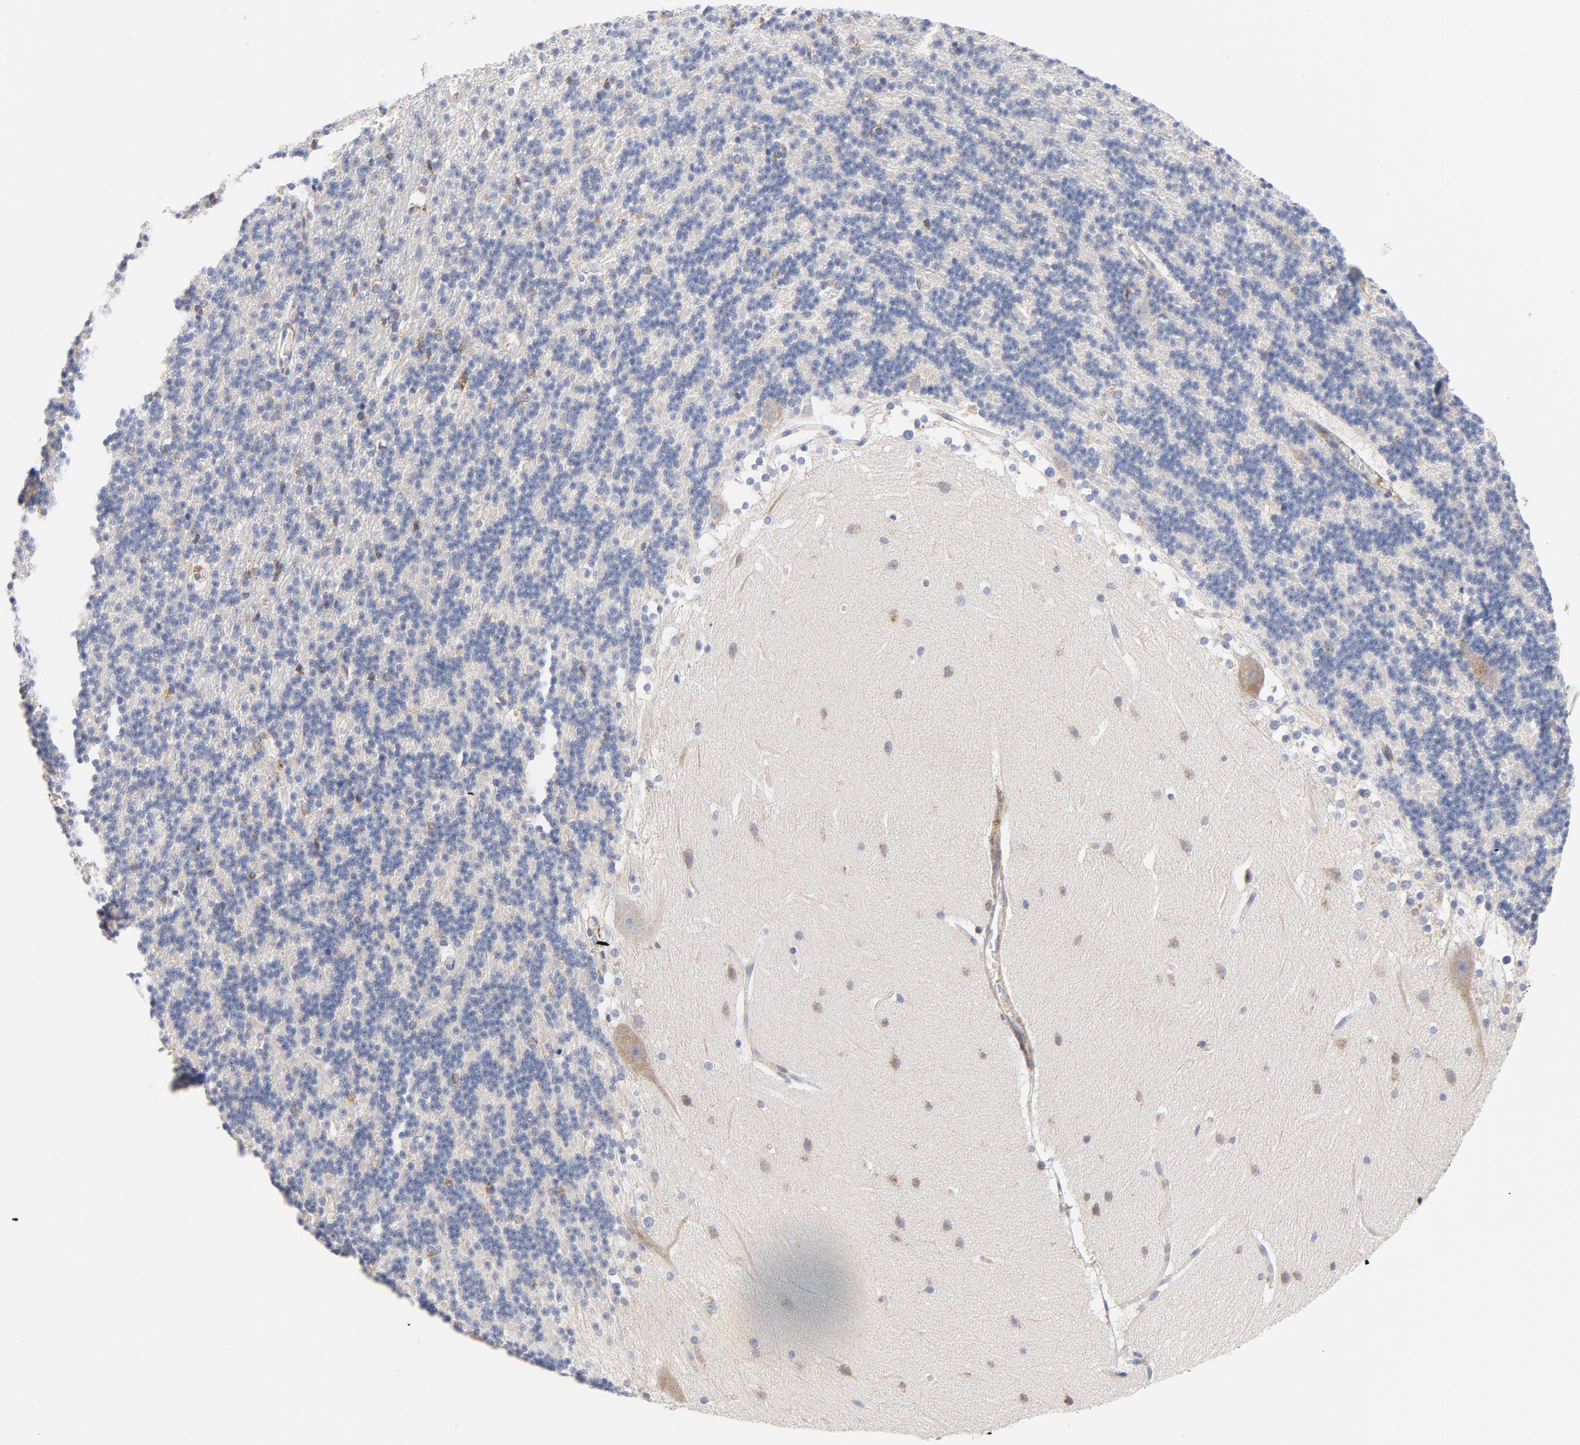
{"staining": {"intensity": "negative", "quantity": "none", "location": "none"}, "tissue": "cerebellum", "cell_type": "Cells in granular layer", "image_type": "normal", "snomed": [{"axis": "morphology", "description": "Normal tissue, NOS"}, {"axis": "topography", "description": "Cerebellum"}], "caption": "This image is of benign cerebellum stained with IHC to label a protein in brown with the nuclei are counter-stained blue. There is no expression in cells in granular layer. Nuclei are stained in blue.", "gene": "RAPGEF3", "patient": {"sex": "female", "age": 19}}